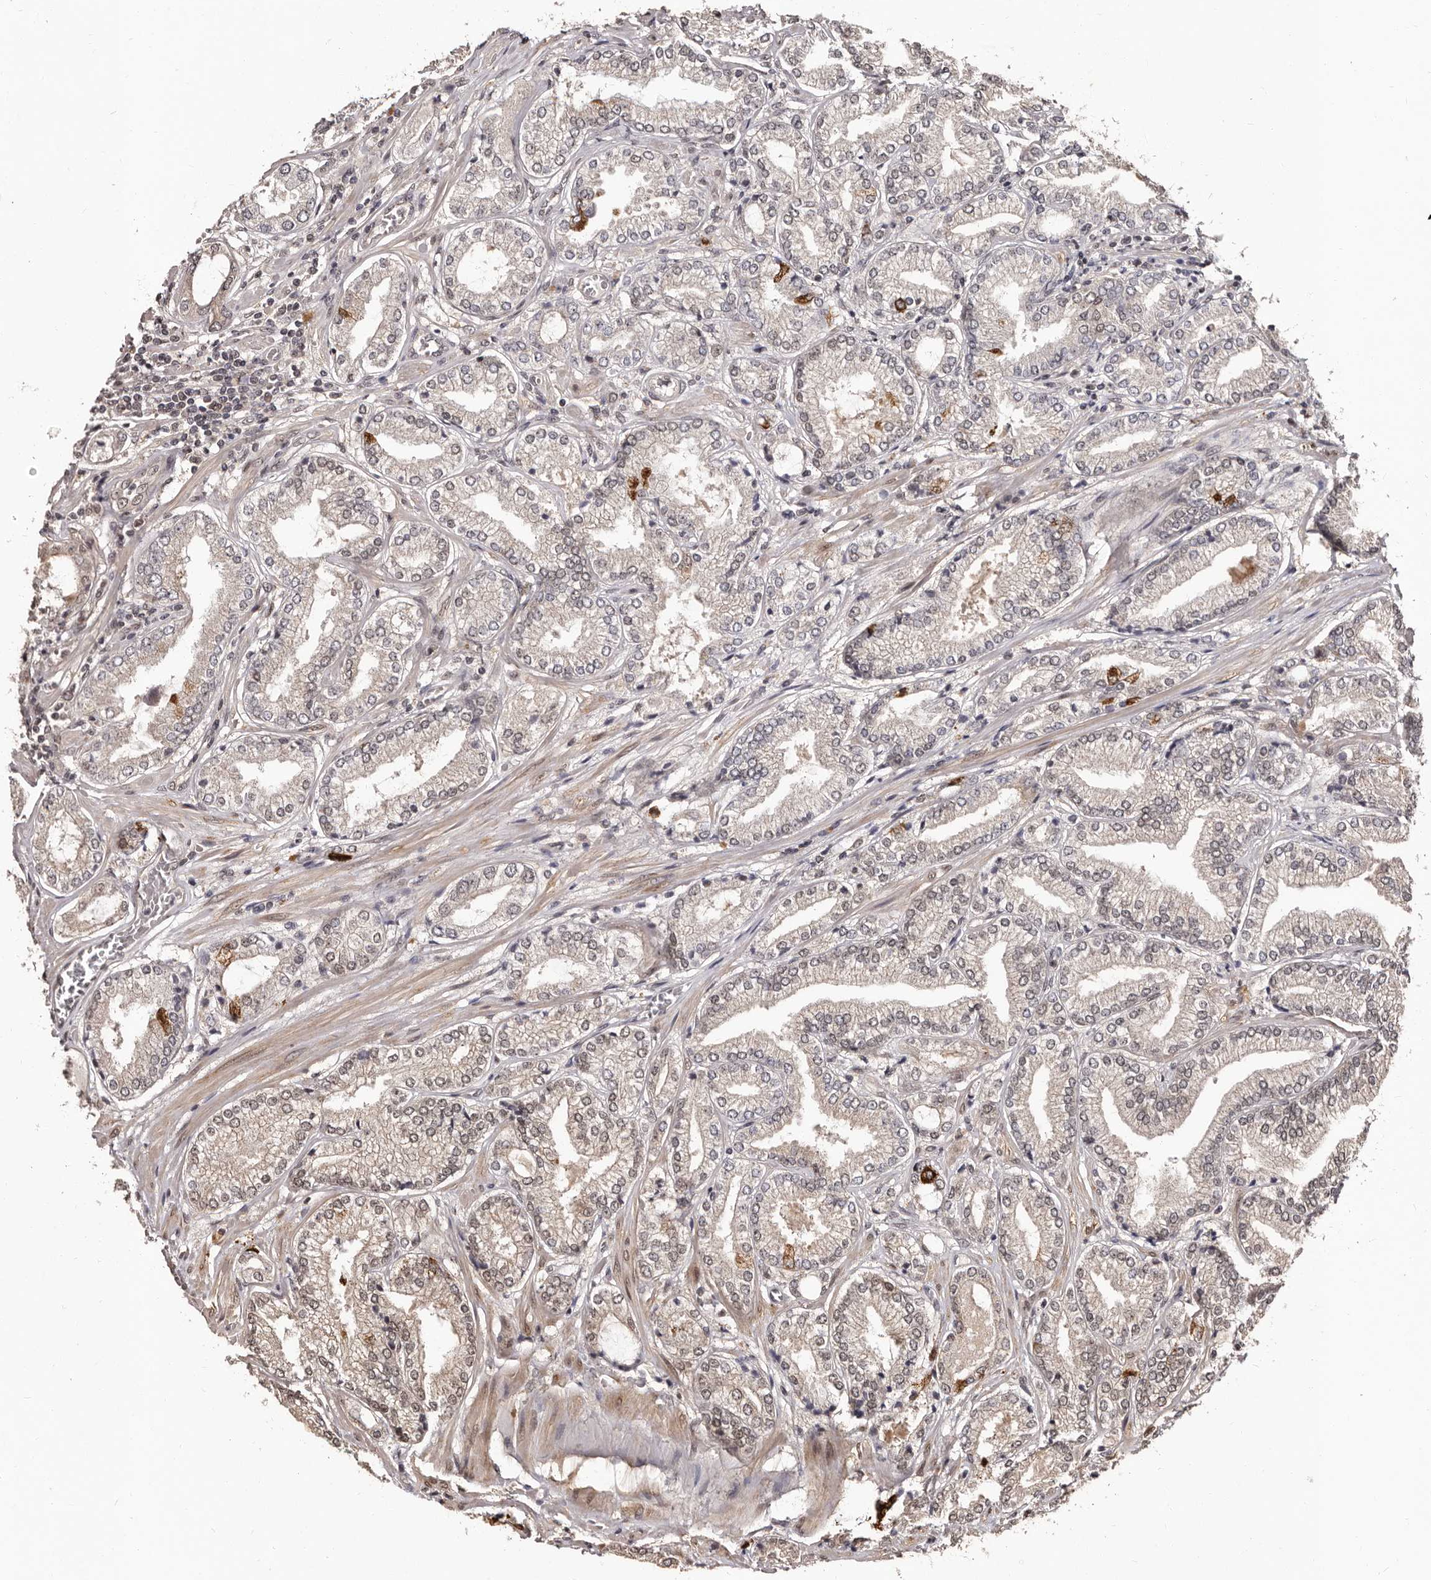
{"staining": {"intensity": "weak", "quantity": "<25%", "location": "cytoplasmic/membranous"}, "tissue": "prostate cancer", "cell_type": "Tumor cells", "image_type": "cancer", "snomed": [{"axis": "morphology", "description": "Adenocarcinoma, Low grade"}, {"axis": "topography", "description": "Prostate"}], "caption": "High power microscopy histopathology image of an immunohistochemistry histopathology image of adenocarcinoma (low-grade) (prostate), revealing no significant positivity in tumor cells.", "gene": "TBC1D22B", "patient": {"sex": "male", "age": 62}}